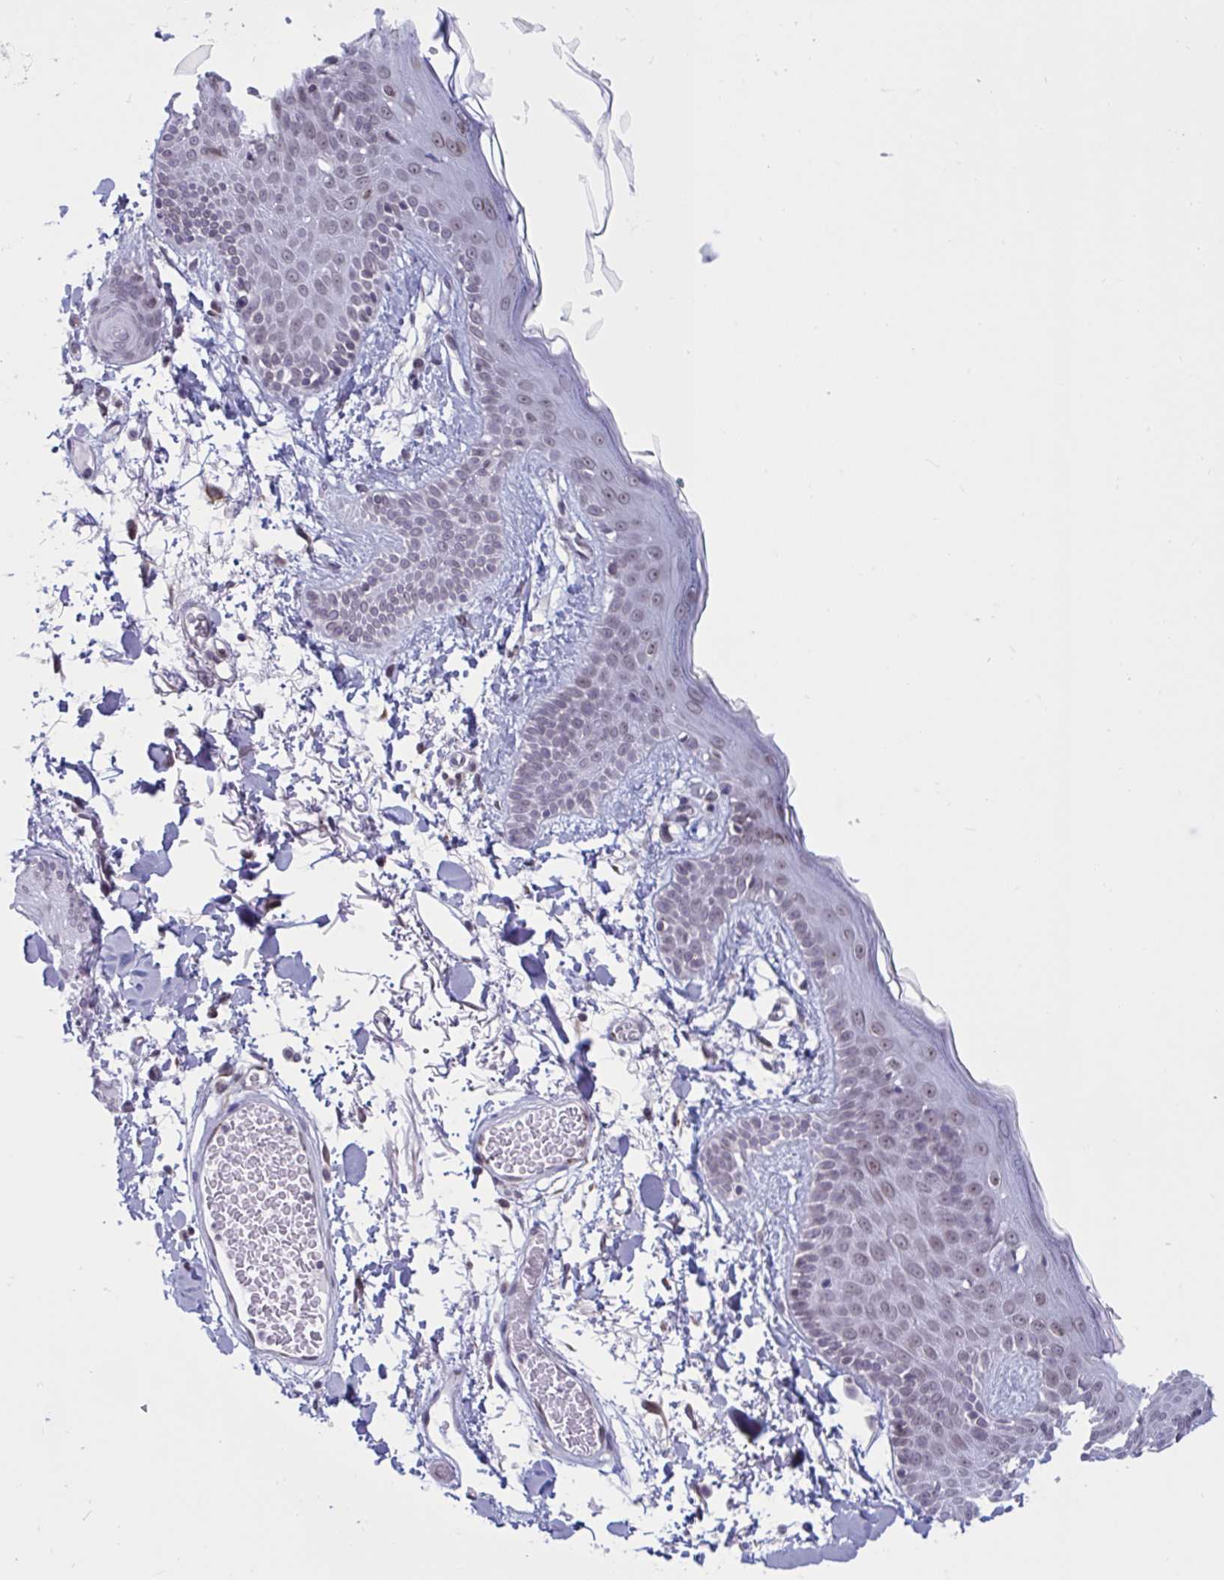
{"staining": {"intensity": "negative", "quantity": "none", "location": "none"}, "tissue": "skin", "cell_type": "Fibroblasts", "image_type": "normal", "snomed": [{"axis": "morphology", "description": "Normal tissue, NOS"}, {"axis": "topography", "description": "Skin"}], "caption": "Immunohistochemical staining of unremarkable skin reveals no significant staining in fibroblasts. (DAB (3,3'-diaminobenzidine) immunohistochemistry visualized using brightfield microscopy, high magnification).", "gene": "DOCK11", "patient": {"sex": "male", "age": 79}}